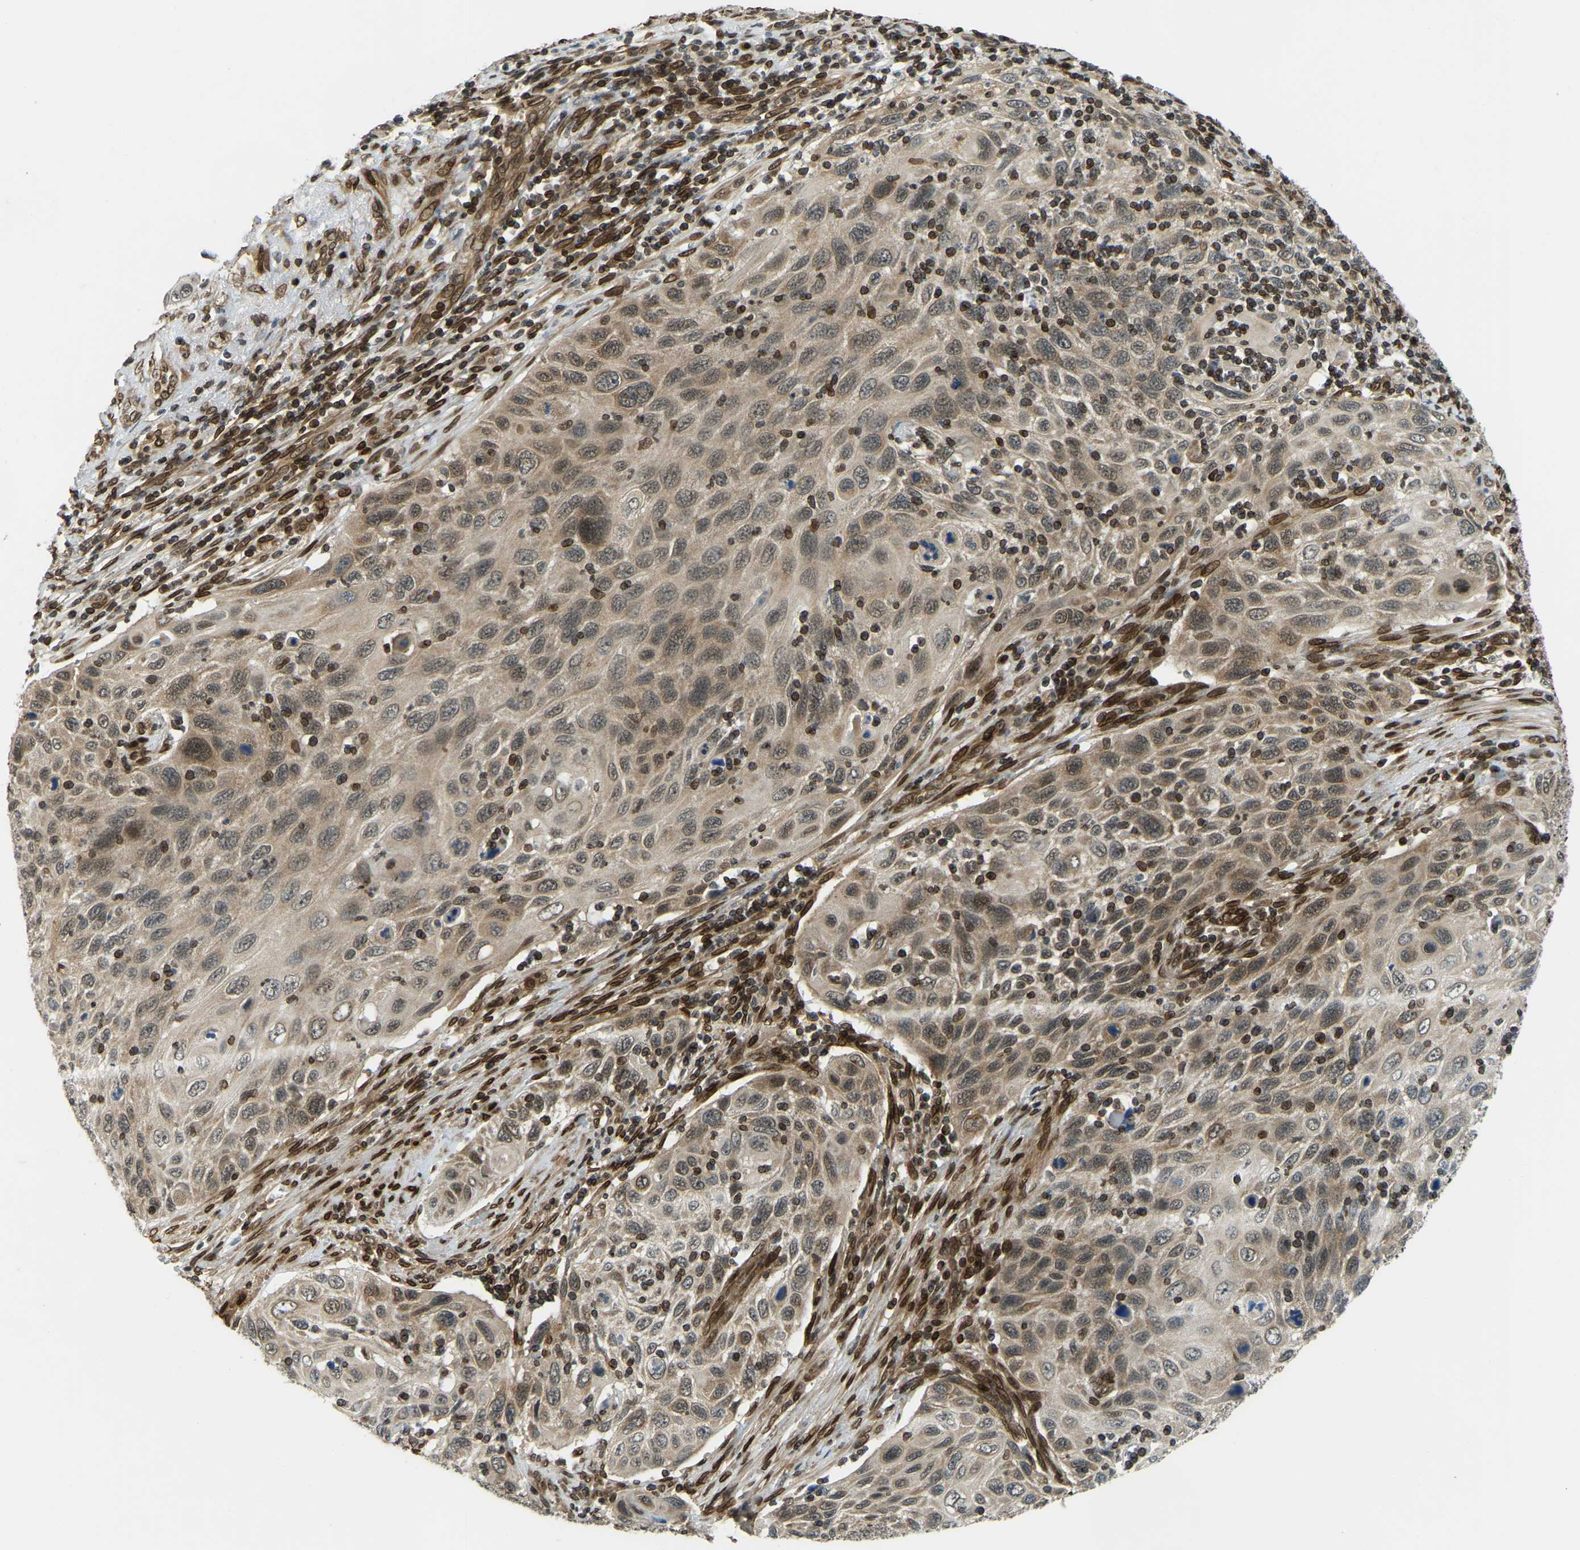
{"staining": {"intensity": "weak", "quantity": ">75%", "location": "cytoplasmic/membranous,nuclear"}, "tissue": "cervical cancer", "cell_type": "Tumor cells", "image_type": "cancer", "snomed": [{"axis": "morphology", "description": "Squamous cell carcinoma, NOS"}, {"axis": "topography", "description": "Cervix"}], "caption": "Immunohistochemical staining of human cervical squamous cell carcinoma reveals low levels of weak cytoplasmic/membranous and nuclear protein expression in about >75% of tumor cells. (Brightfield microscopy of DAB IHC at high magnification).", "gene": "SYNE1", "patient": {"sex": "female", "age": 70}}